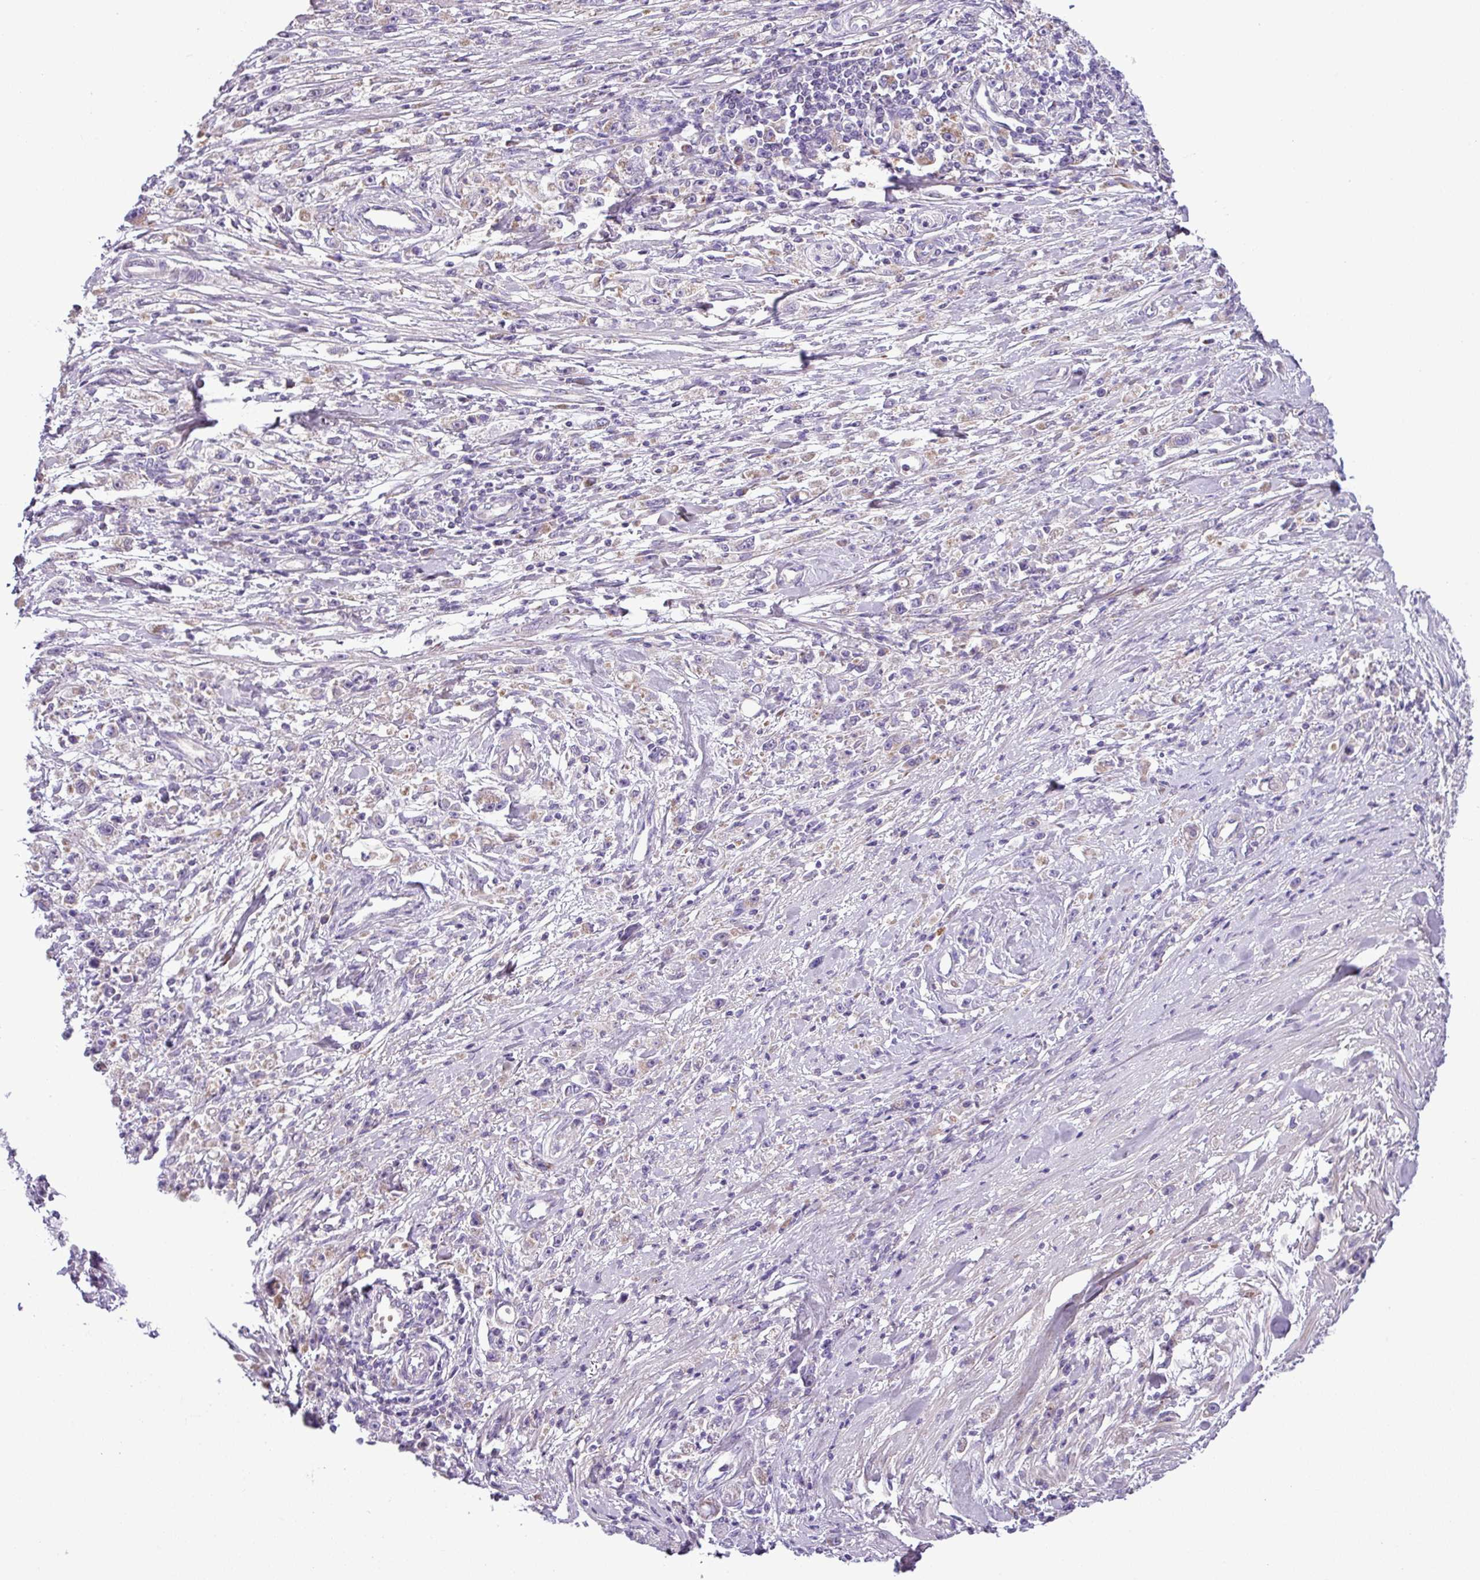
{"staining": {"intensity": "weak", "quantity": "<25%", "location": "cytoplasmic/membranous"}, "tissue": "stomach cancer", "cell_type": "Tumor cells", "image_type": "cancer", "snomed": [{"axis": "morphology", "description": "Adenocarcinoma, NOS"}, {"axis": "topography", "description": "Stomach"}], "caption": "An IHC micrograph of stomach cancer is shown. There is no staining in tumor cells of stomach cancer.", "gene": "FAM183A", "patient": {"sex": "female", "age": 59}}